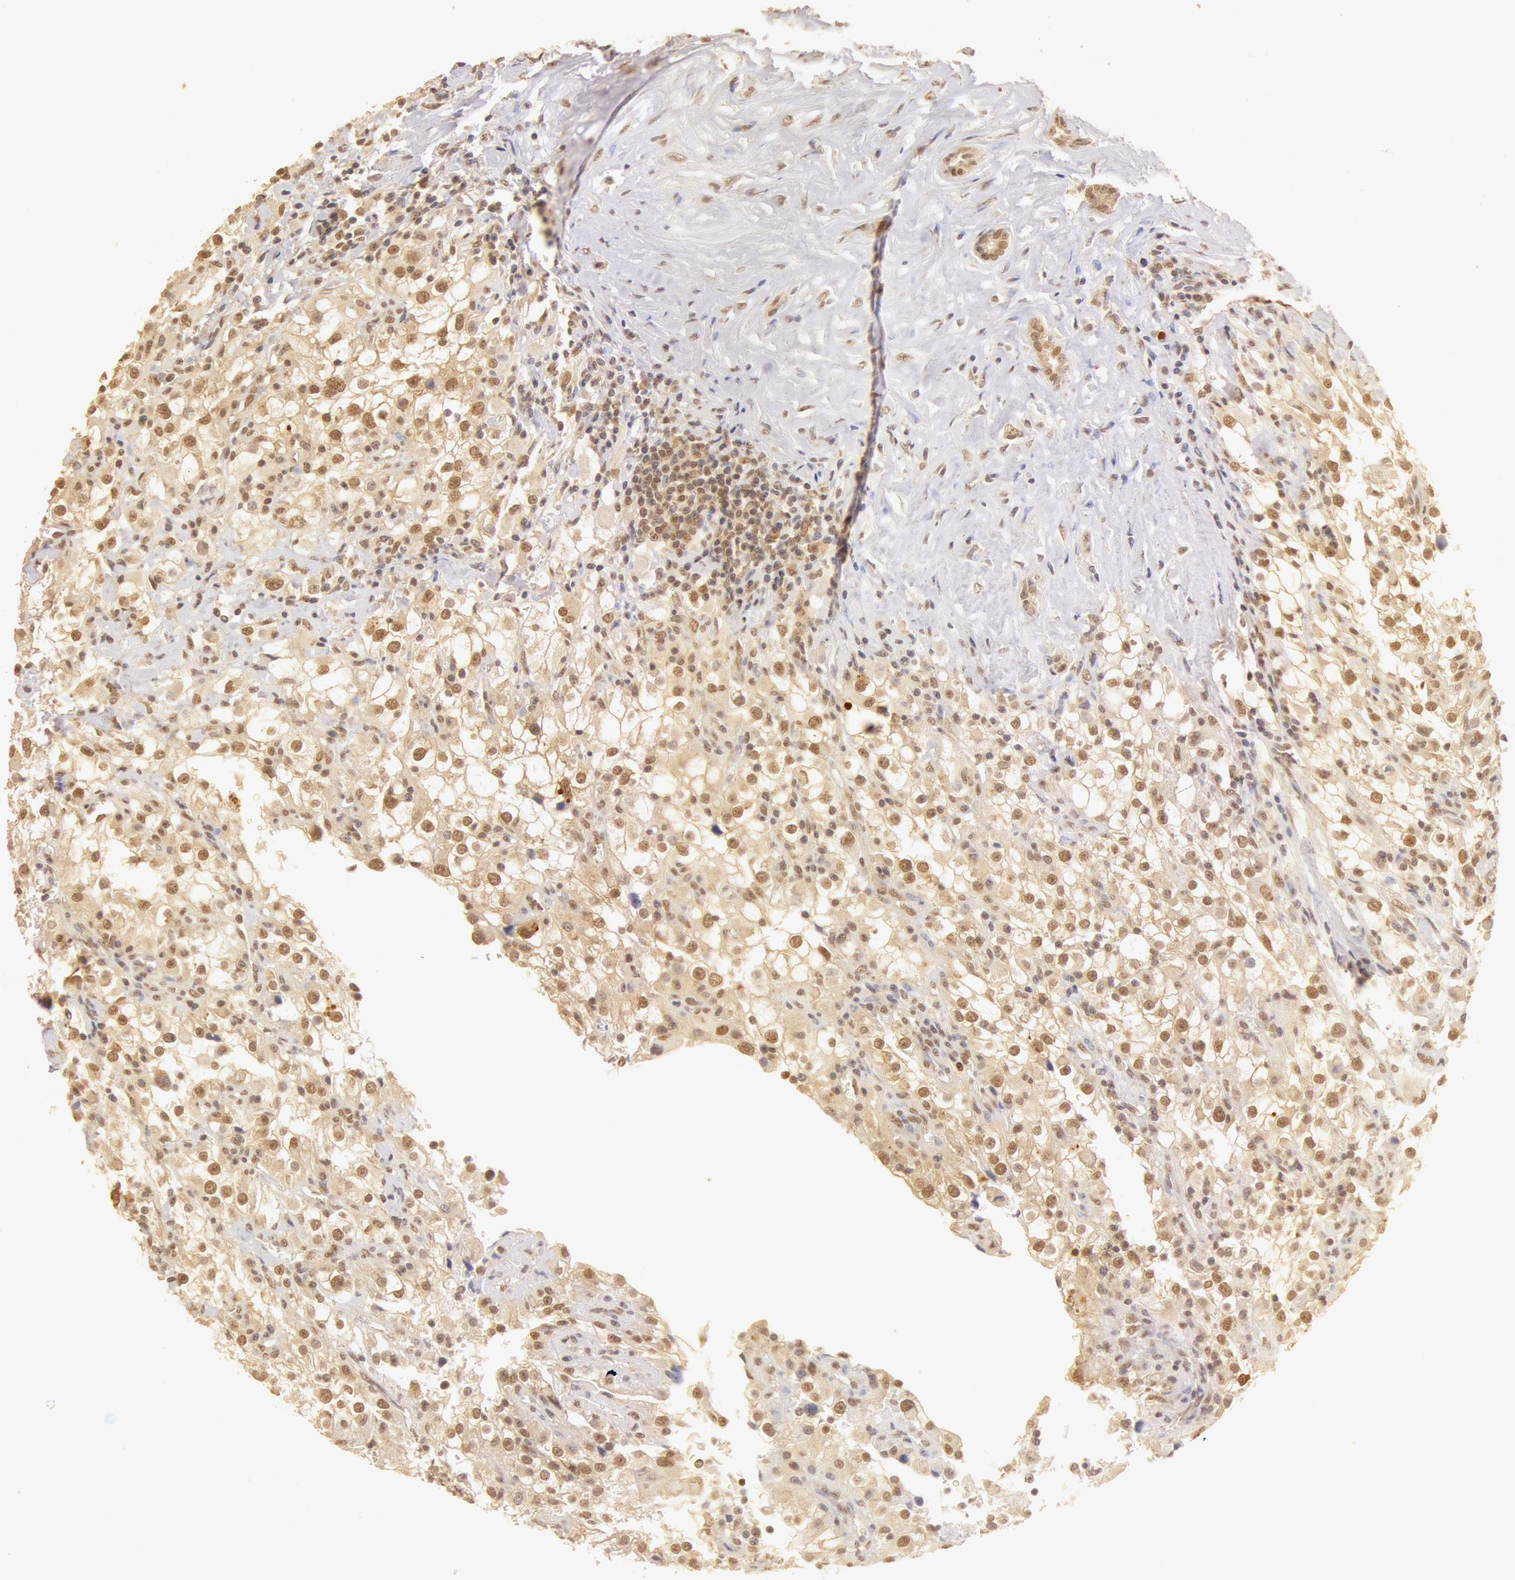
{"staining": {"intensity": "moderate", "quantity": ">75%", "location": "cytoplasmic/membranous,nuclear"}, "tissue": "renal cancer", "cell_type": "Tumor cells", "image_type": "cancer", "snomed": [{"axis": "morphology", "description": "Adenocarcinoma, NOS"}, {"axis": "topography", "description": "Kidney"}], "caption": "DAB immunohistochemical staining of renal cancer shows moderate cytoplasmic/membranous and nuclear protein positivity in approximately >75% of tumor cells.", "gene": "SNRNP70", "patient": {"sex": "female", "age": 52}}